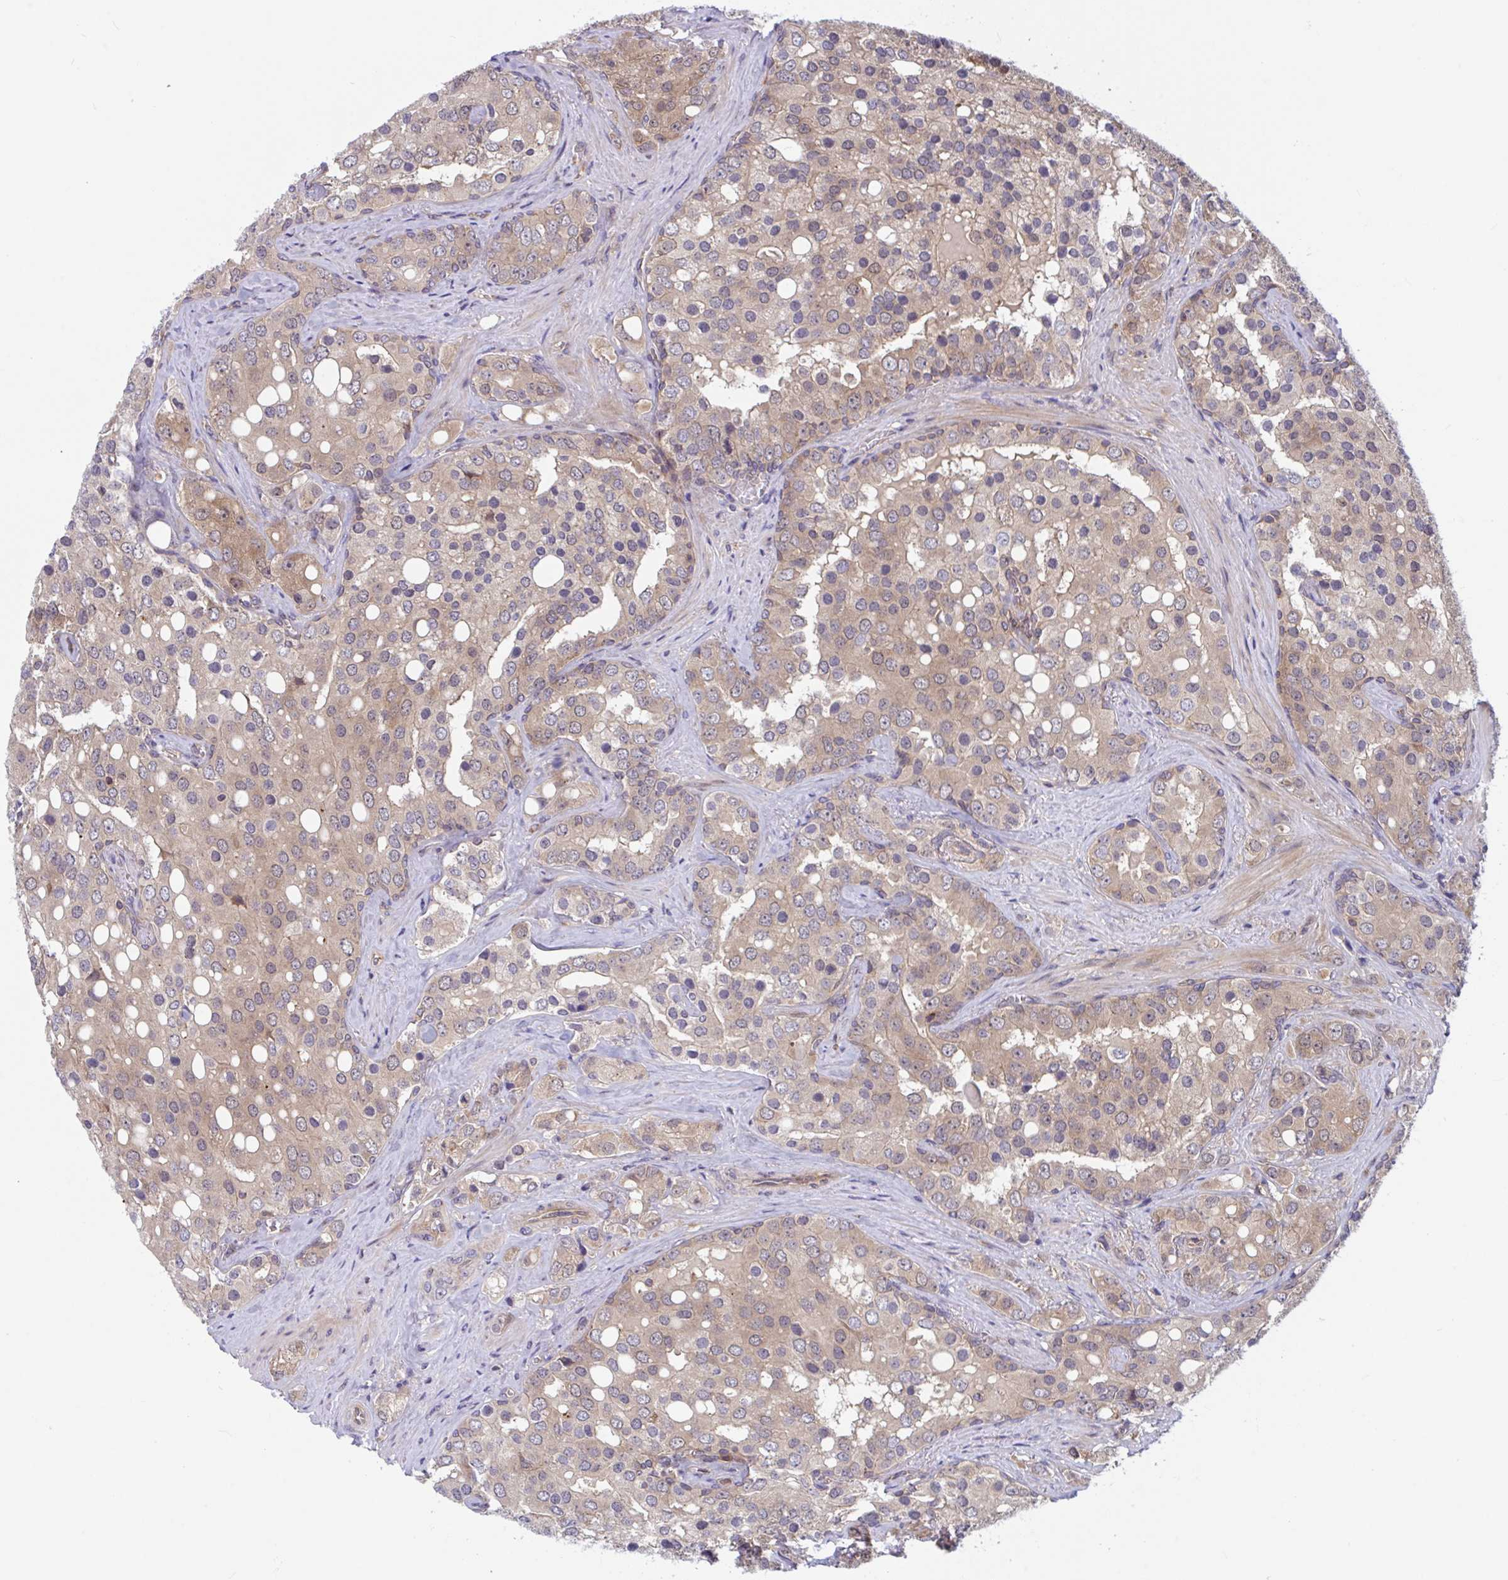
{"staining": {"intensity": "weak", "quantity": "25%-75%", "location": "cytoplasmic/membranous,nuclear"}, "tissue": "prostate cancer", "cell_type": "Tumor cells", "image_type": "cancer", "snomed": [{"axis": "morphology", "description": "Adenocarcinoma, High grade"}, {"axis": "topography", "description": "Prostate"}], "caption": "Weak cytoplasmic/membranous and nuclear positivity for a protein is appreciated in about 25%-75% of tumor cells of prostate cancer using immunohistochemistry.", "gene": "LMNTD2", "patient": {"sex": "male", "age": 67}}